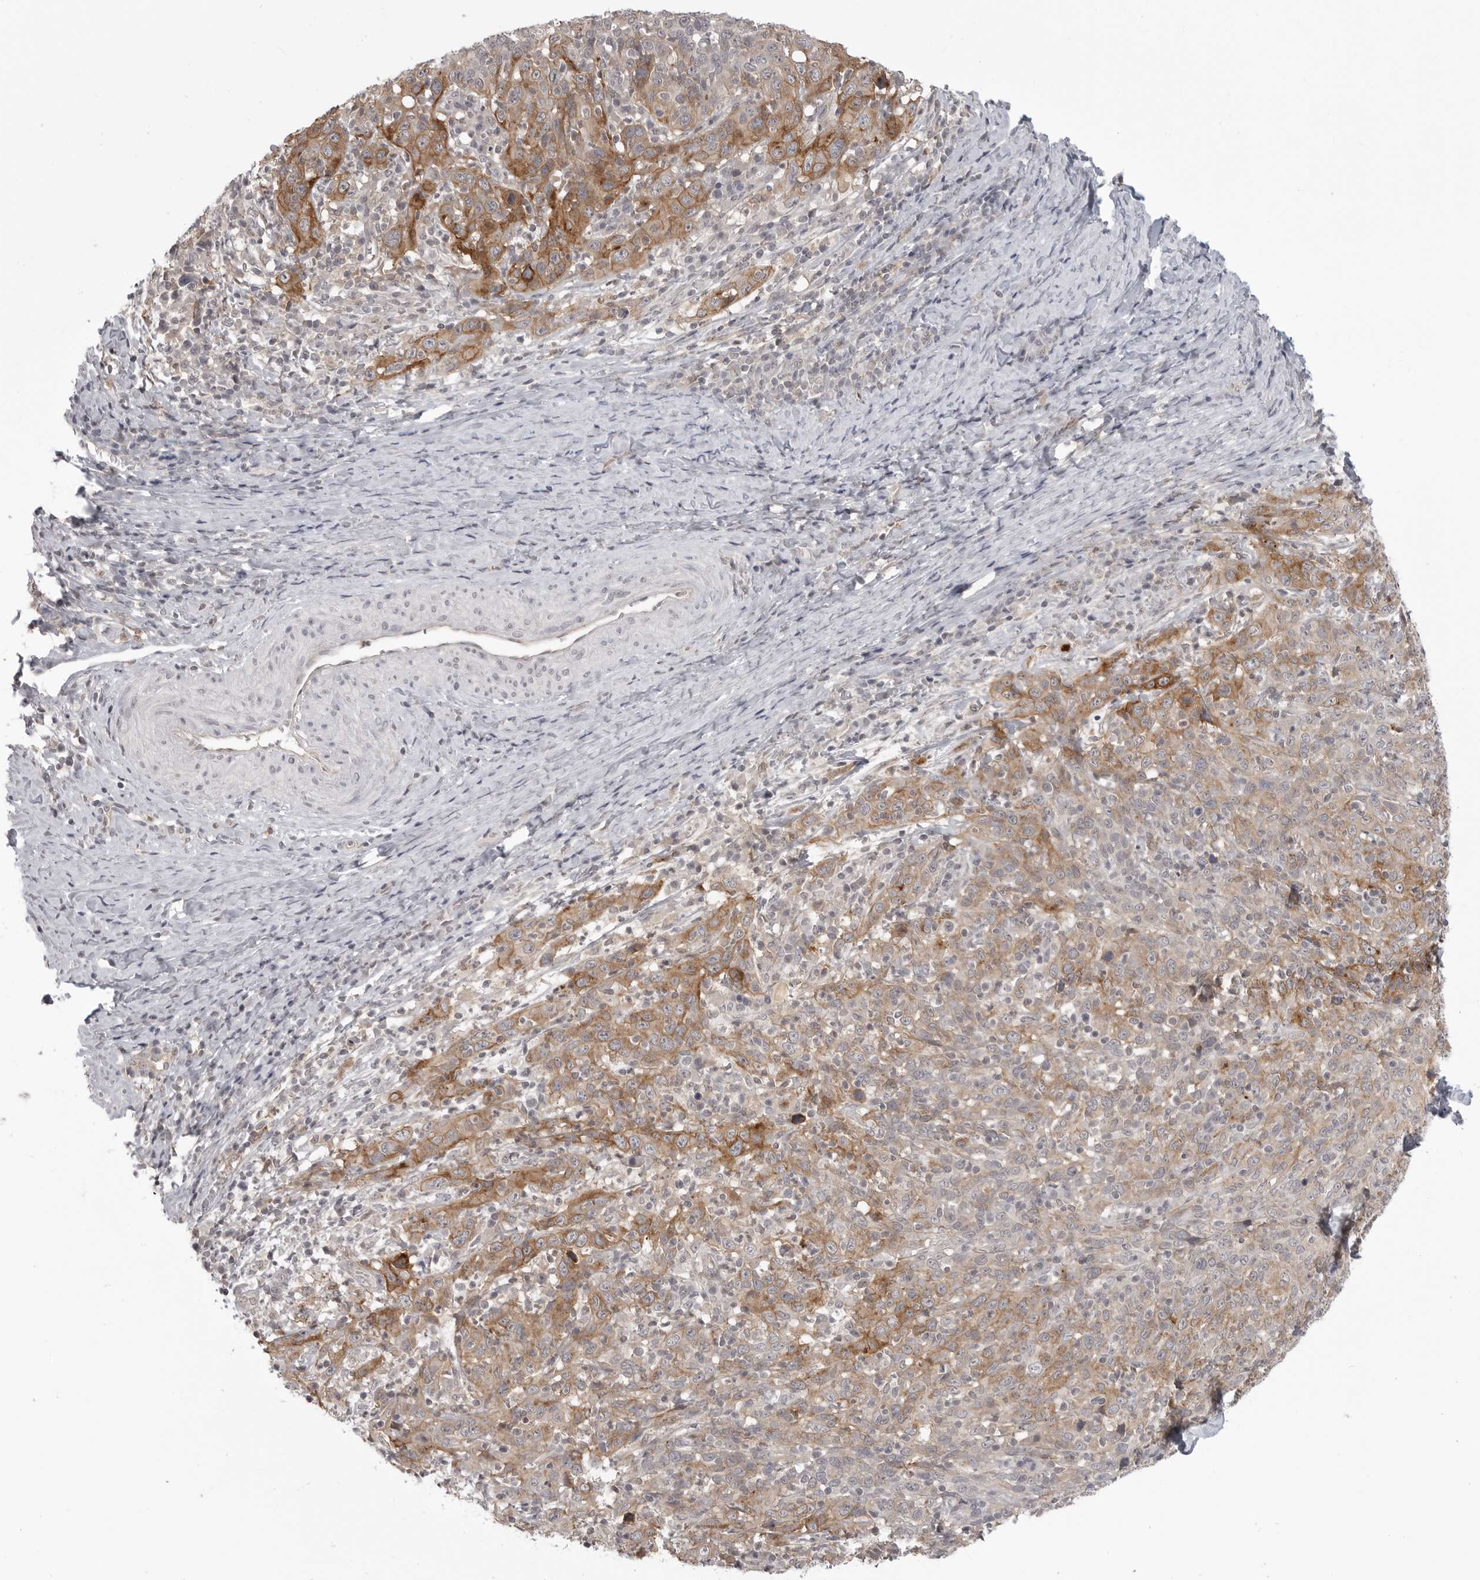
{"staining": {"intensity": "moderate", "quantity": "25%-75%", "location": "cytoplasmic/membranous"}, "tissue": "cervical cancer", "cell_type": "Tumor cells", "image_type": "cancer", "snomed": [{"axis": "morphology", "description": "Squamous cell carcinoma, NOS"}, {"axis": "topography", "description": "Cervix"}], "caption": "Immunohistochemistry (IHC) of human cervical cancer (squamous cell carcinoma) displays medium levels of moderate cytoplasmic/membranous positivity in approximately 25%-75% of tumor cells.", "gene": "IFNGR1", "patient": {"sex": "female", "age": 46}}